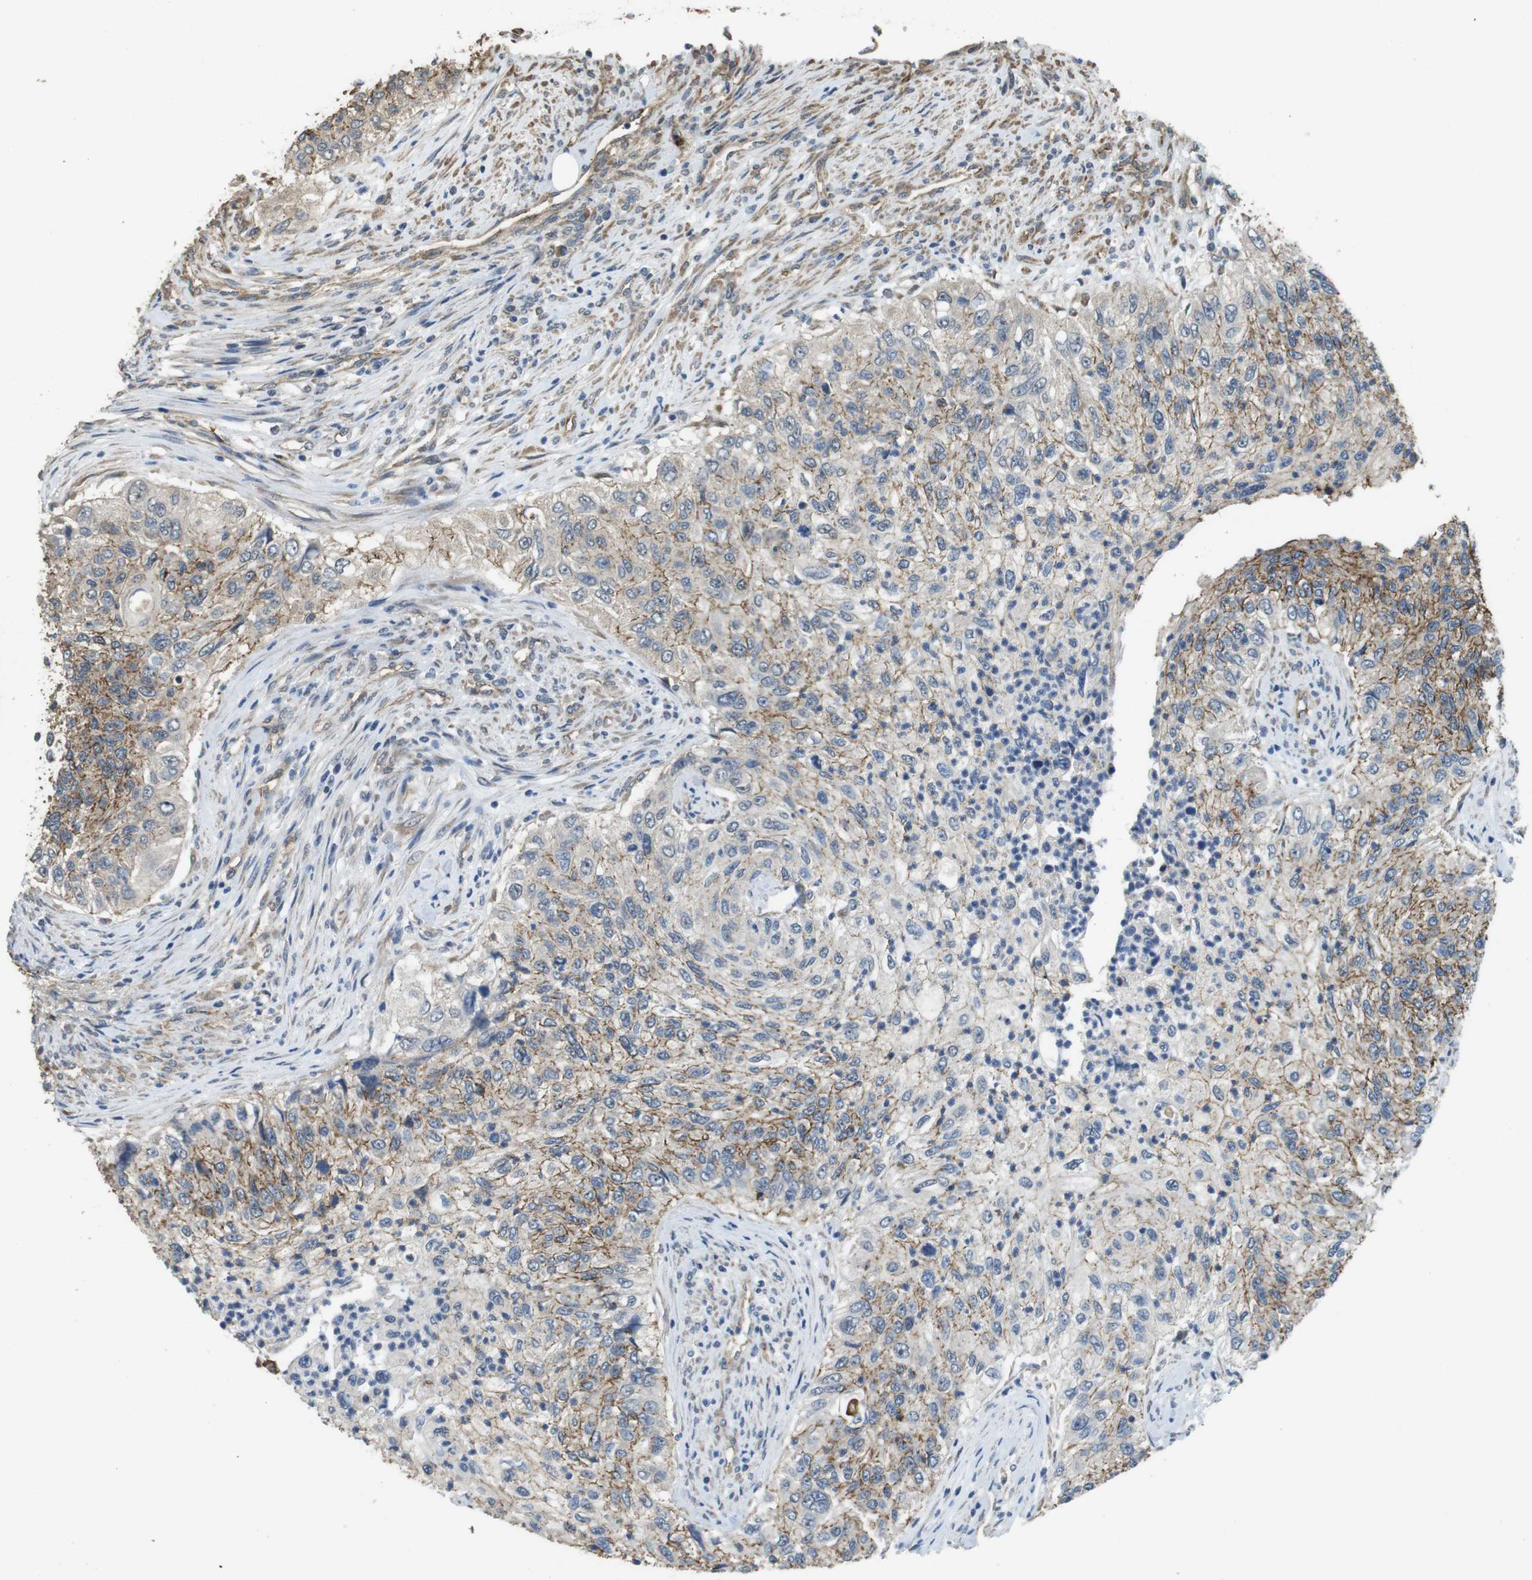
{"staining": {"intensity": "moderate", "quantity": ">75%", "location": "cytoplasmic/membranous"}, "tissue": "urothelial cancer", "cell_type": "Tumor cells", "image_type": "cancer", "snomed": [{"axis": "morphology", "description": "Urothelial carcinoma, High grade"}, {"axis": "topography", "description": "Urinary bladder"}], "caption": "This micrograph shows high-grade urothelial carcinoma stained with immunohistochemistry to label a protein in brown. The cytoplasmic/membranous of tumor cells show moderate positivity for the protein. Nuclei are counter-stained blue.", "gene": "CLDN7", "patient": {"sex": "female", "age": 60}}